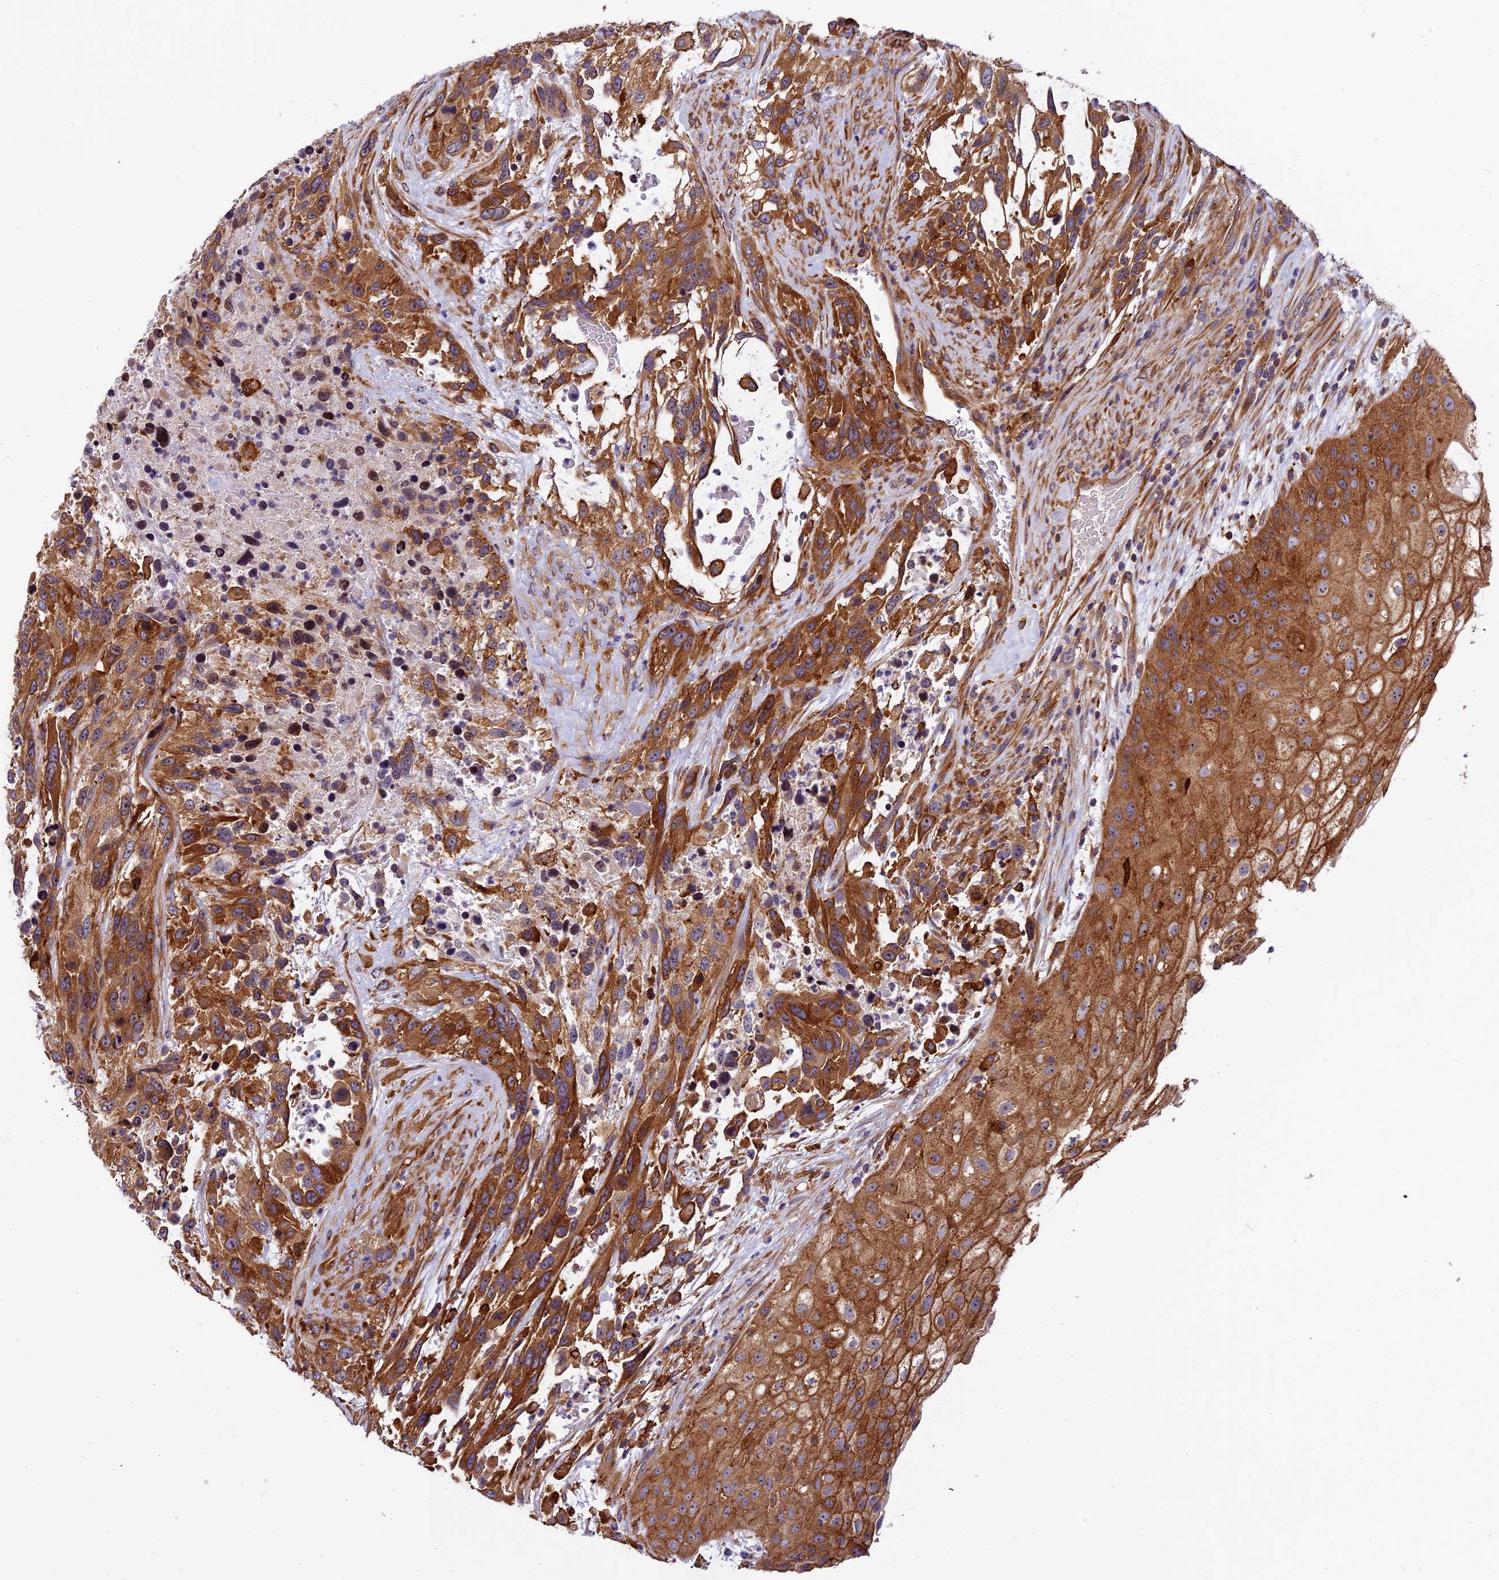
{"staining": {"intensity": "strong", "quantity": ">75%", "location": "cytoplasmic/membranous"}, "tissue": "urothelial cancer", "cell_type": "Tumor cells", "image_type": "cancer", "snomed": [{"axis": "morphology", "description": "Urothelial carcinoma, High grade"}, {"axis": "topography", "description": "Urinary bladder"}], "caption": "Urothelial cancer stained for a protein shows strong cytoplasmic/membranous positivity in tumor cells.", "gene": "EHBP1L1", "patient": {"sex": "female", "age": 70}}